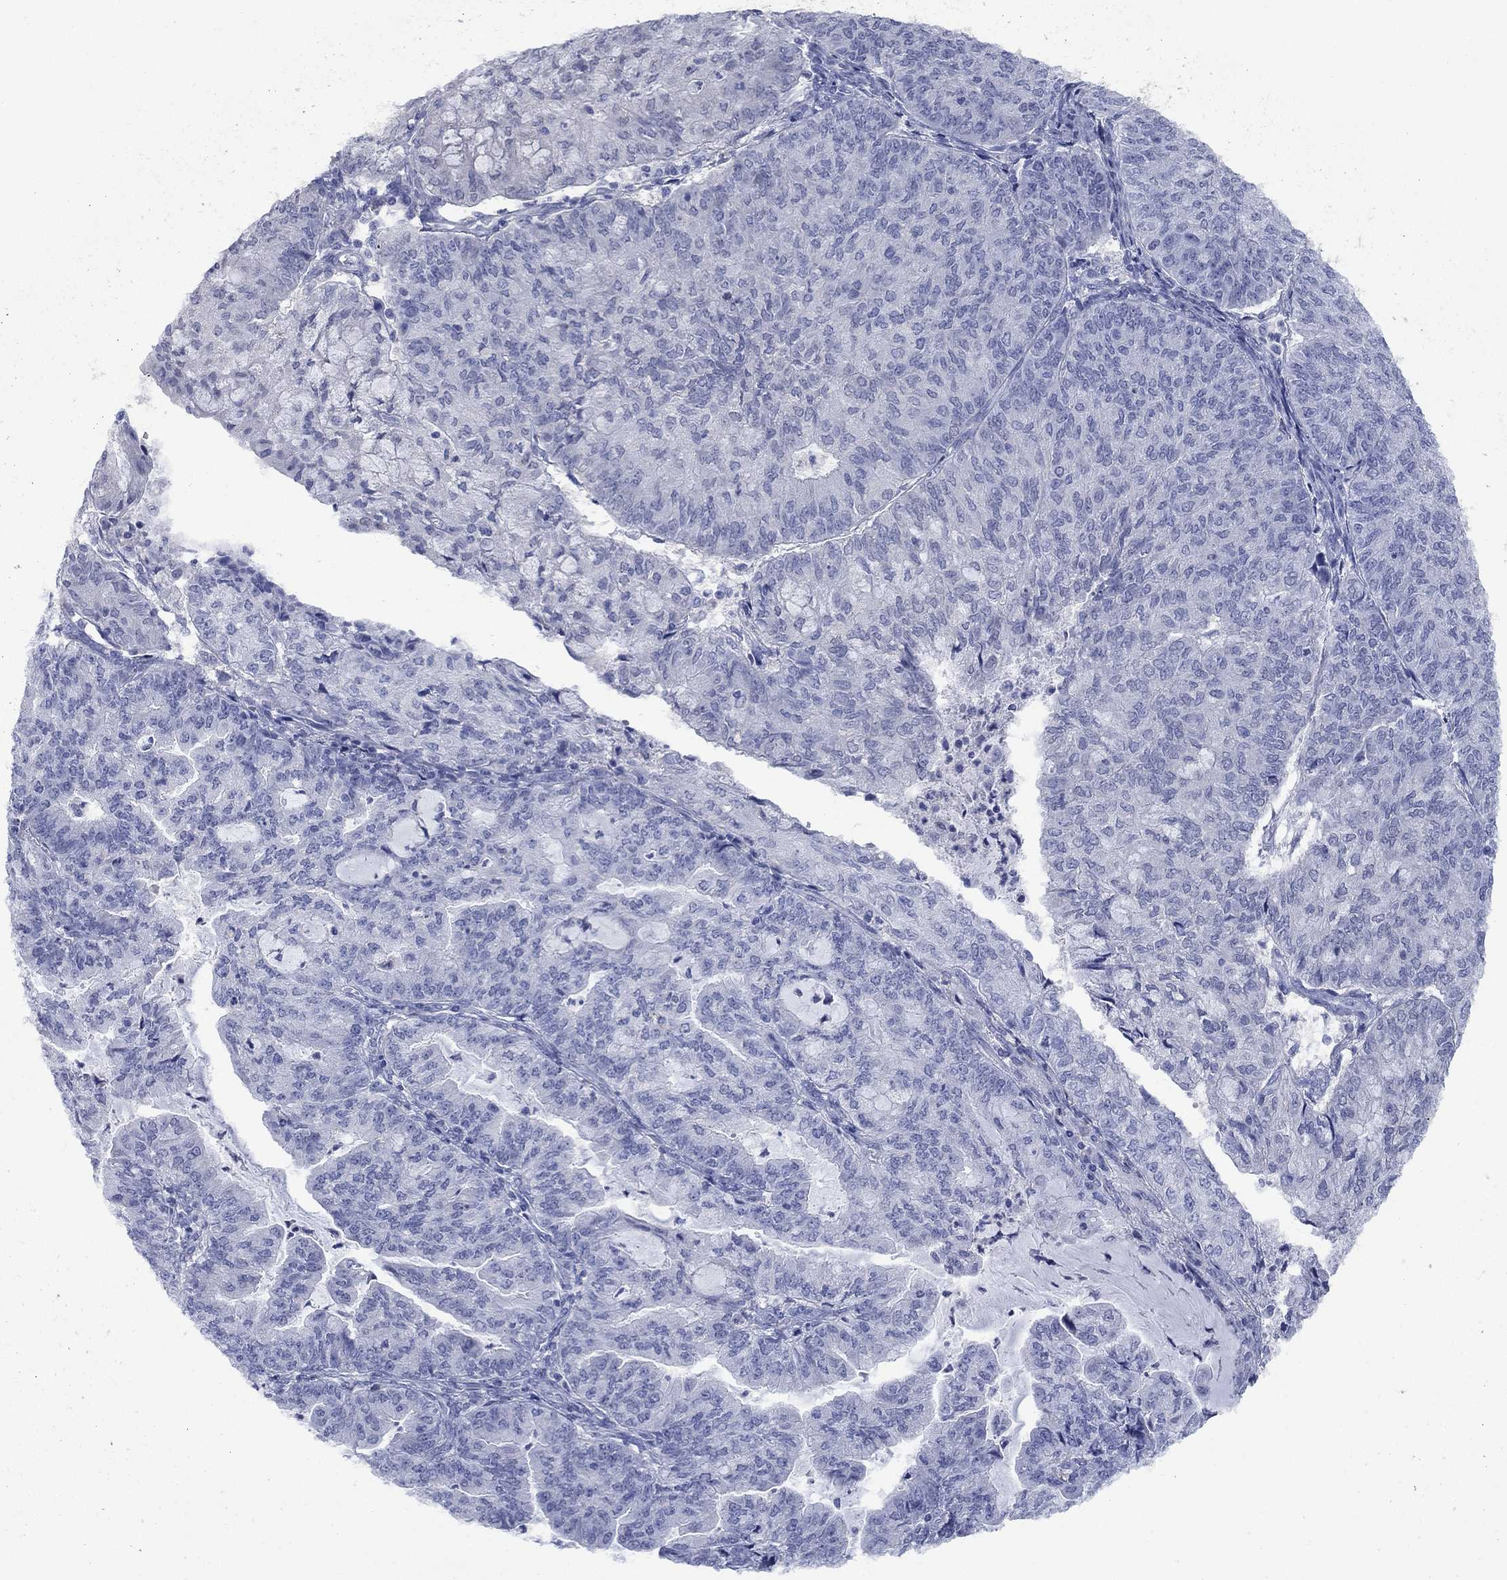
{"staining": {"intensity": "negative", "quantity": "none", "location": "none"}, "tissue": "endometrial cancer", "cell_type": "Tumor cells", "image_type": "cancer", "snomed": [{"axis": "morphology", "description": "Adenocarcinoma, NOS"}, {"axis": "topography", "description": "Endometrium"}], "caption": "DAB (3,3'-diaminobenzidine) immunohistochemical staining of adenocarcinoma (endometrial) exhibits no significant expression in tumor cells.", "gene": "ATP6V1G2", "patient": {"sex": "female", "age": 82}}